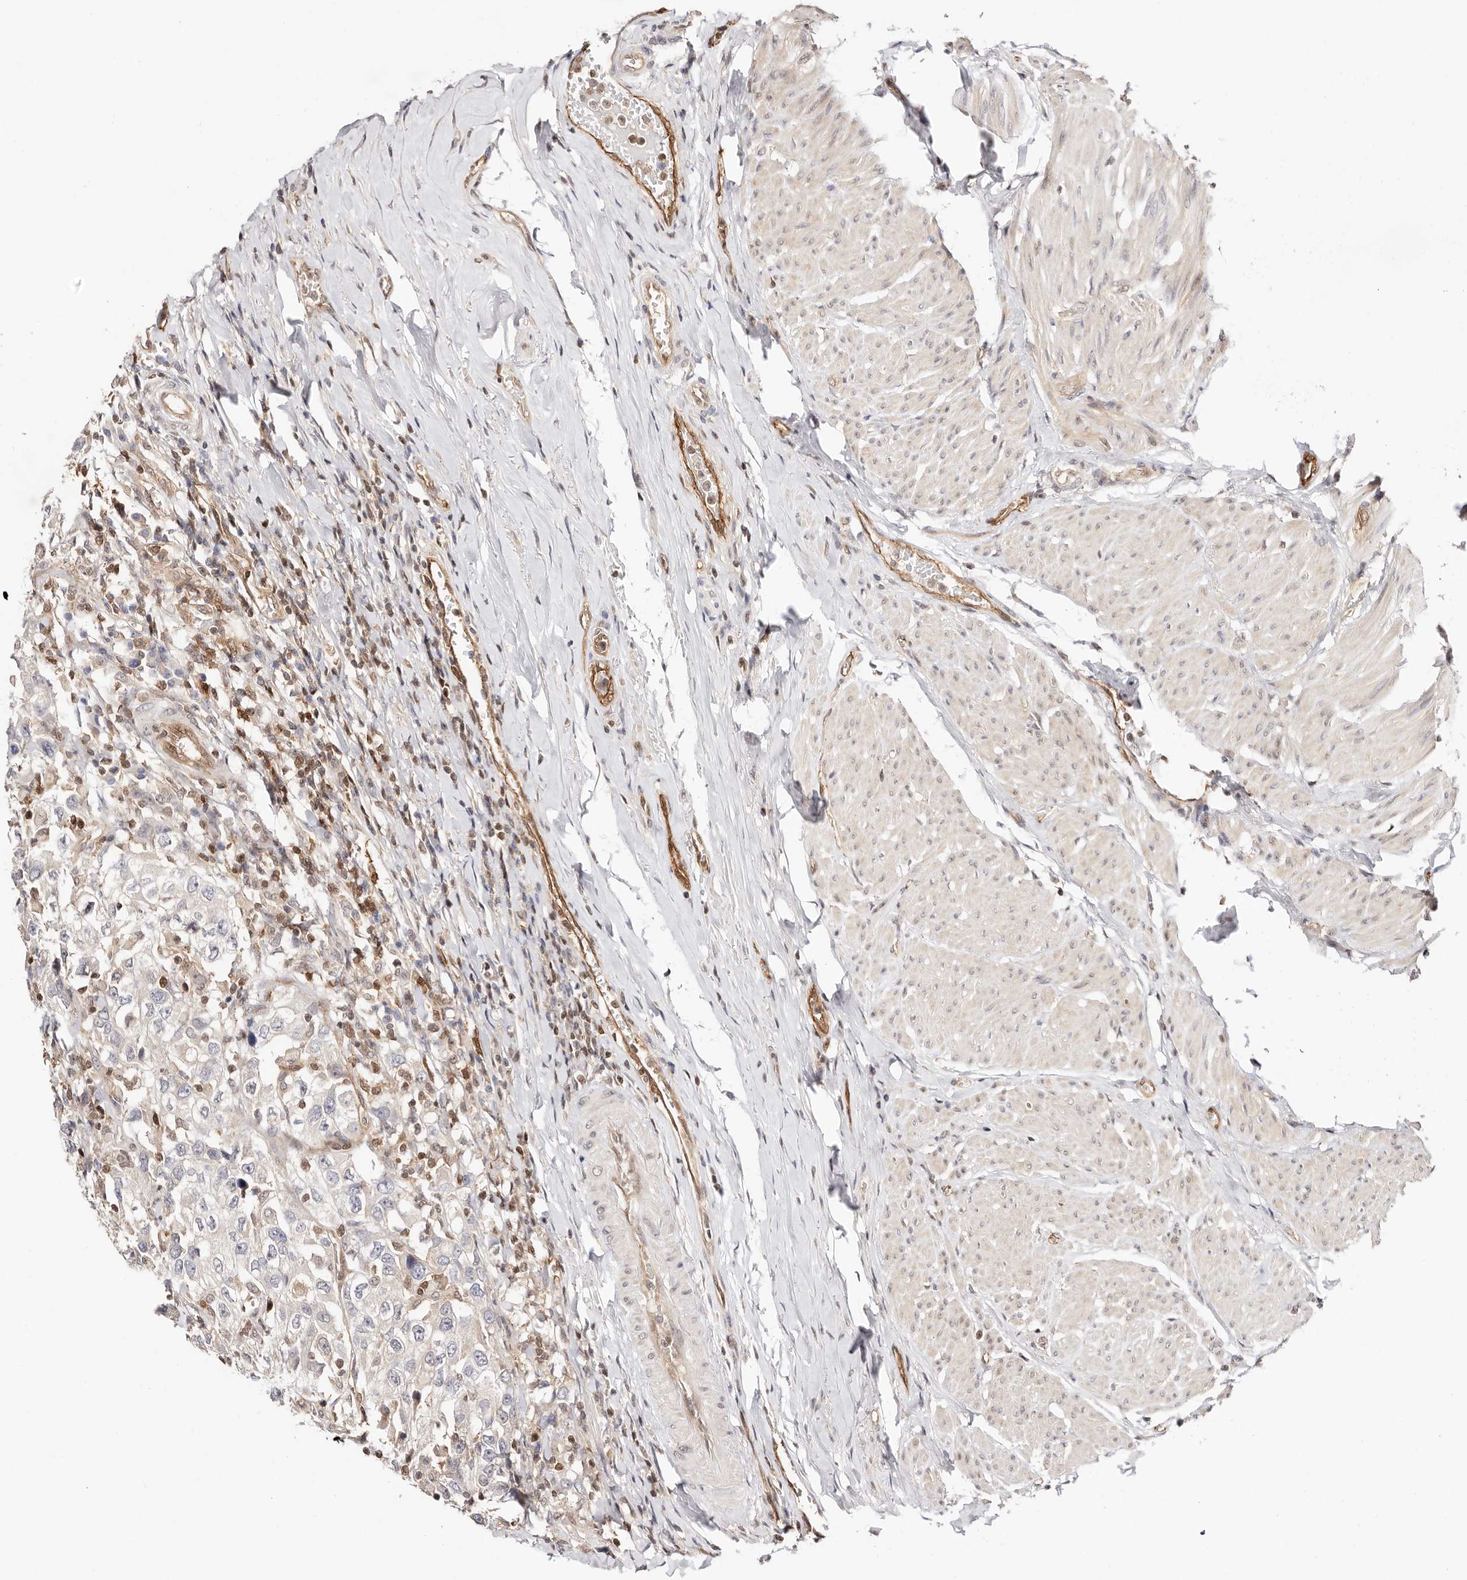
{"staining": {"intensity": "negative", "quantity": "none", "location": "none"}, "tissue": "urothelial cancer", "cell_type": "Tumor cells", "image_type": "cancer", "snomed": [{"axis": "morphology", "description": "Urothelial carcinoma, High grade"}, {"axis": "topography", "description": "Urinary bladder"}], "caption": "High magnification brightfield microscopy of urothelial carcinoma (high-grade) stained with DAB (3,3'-diaminobenzidine) (brown) and counterstained with hematoxylin (blue): tumor cells show no significant expression. (DAB immunohistochemistry, high magnification).", "gene": "STAT5A", "patient": {"sex": "female", "age": 80}}